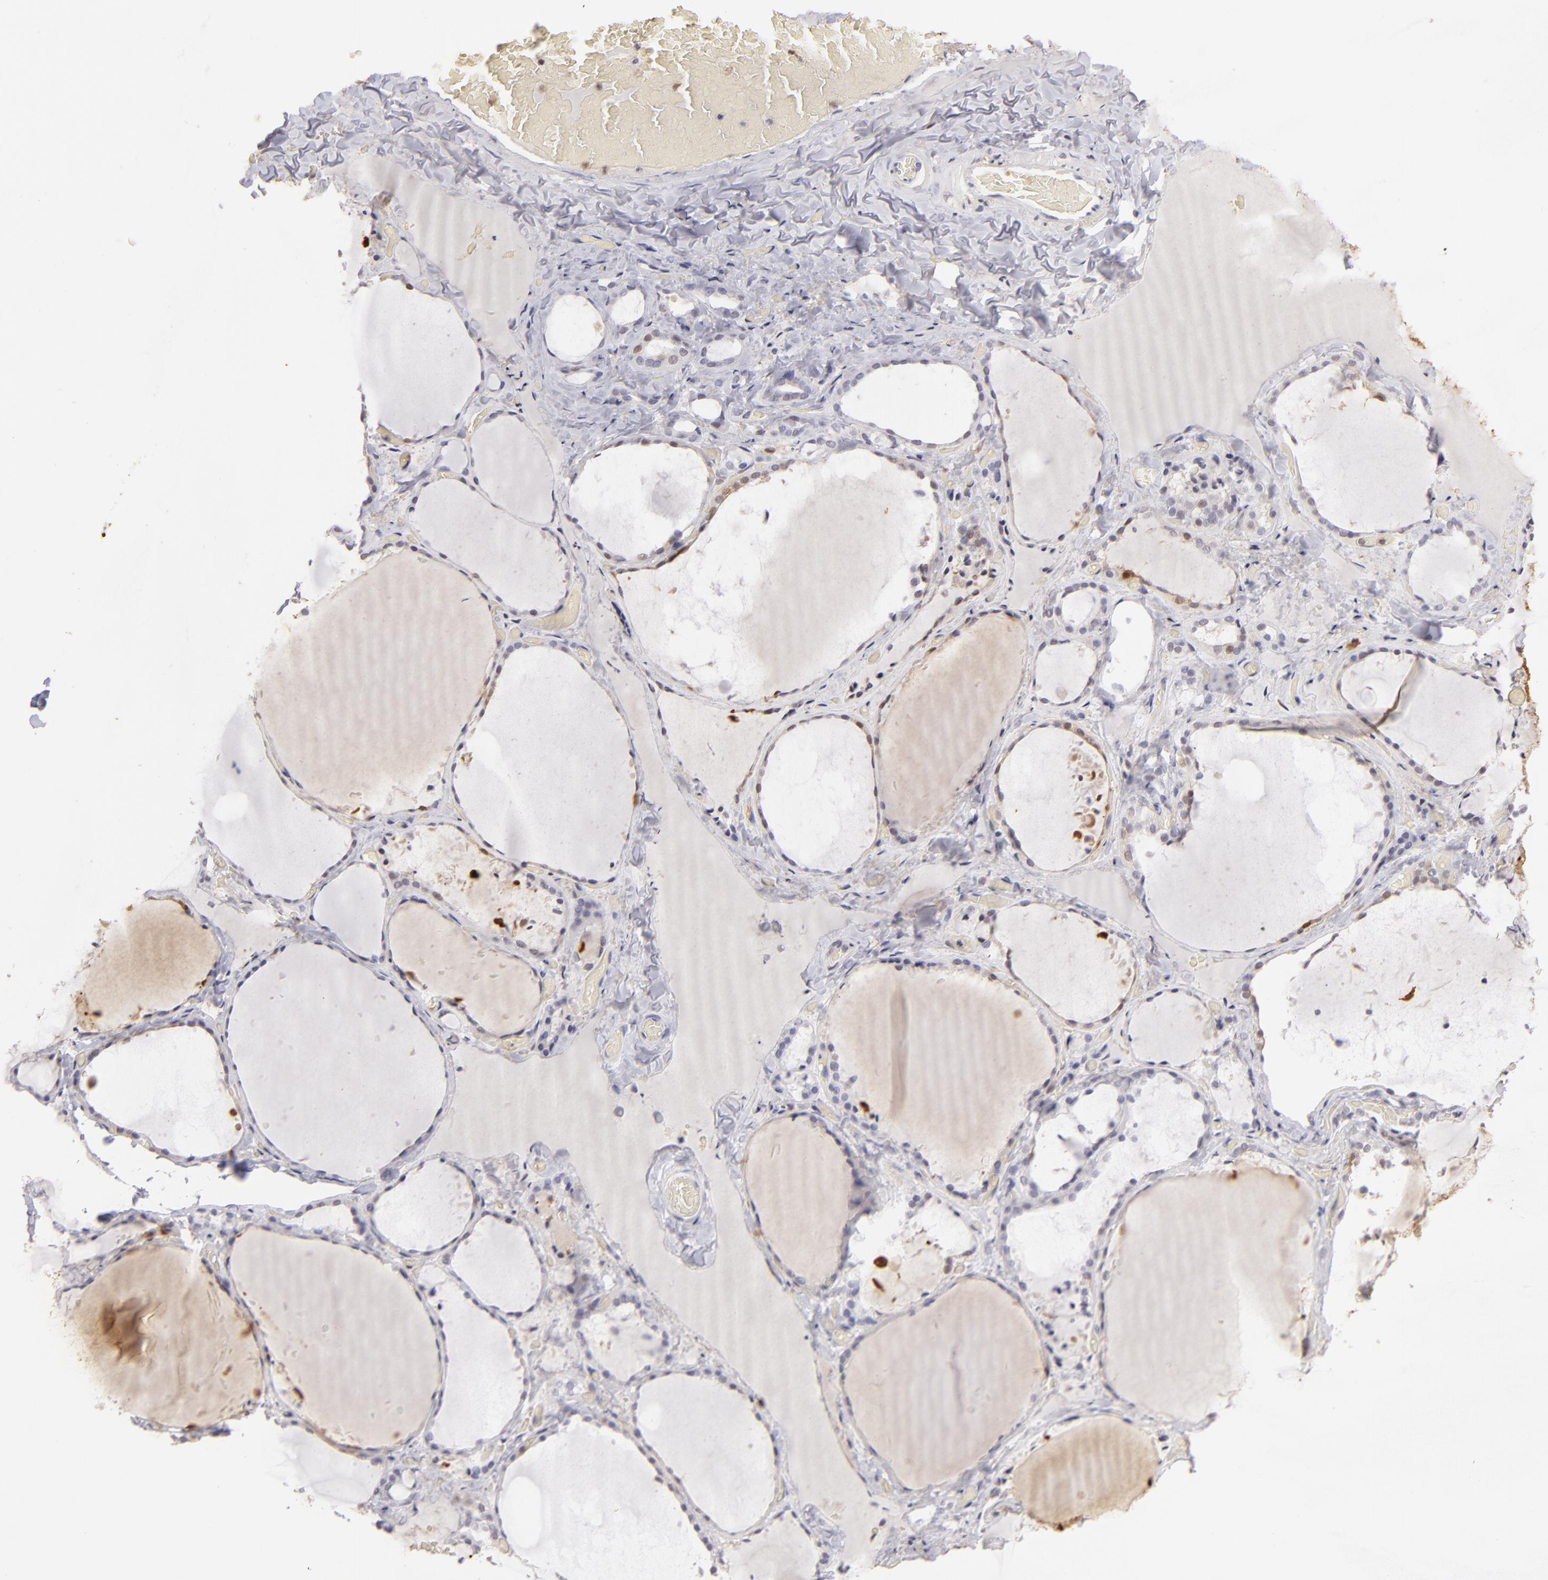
{"staining": {"intensity": "moderate", "quantity": "<25%", "location": "nuclear"}, "tissue": "thyroid gland", "cell_type": "Glandular cells", "image_type": "normal", "snomed": [{"axis": "morphology", "description": "Normal tissue, NOS"}, {"axis": "topography", "description": "Thyroid gland"}], "caption": "A photomicrograph of thyroid gland stained for a protein displays moderate nuclear brown staining in glandular cells.", "gene": "S100A2", "patient": {"sex": "female", "age": 22}}